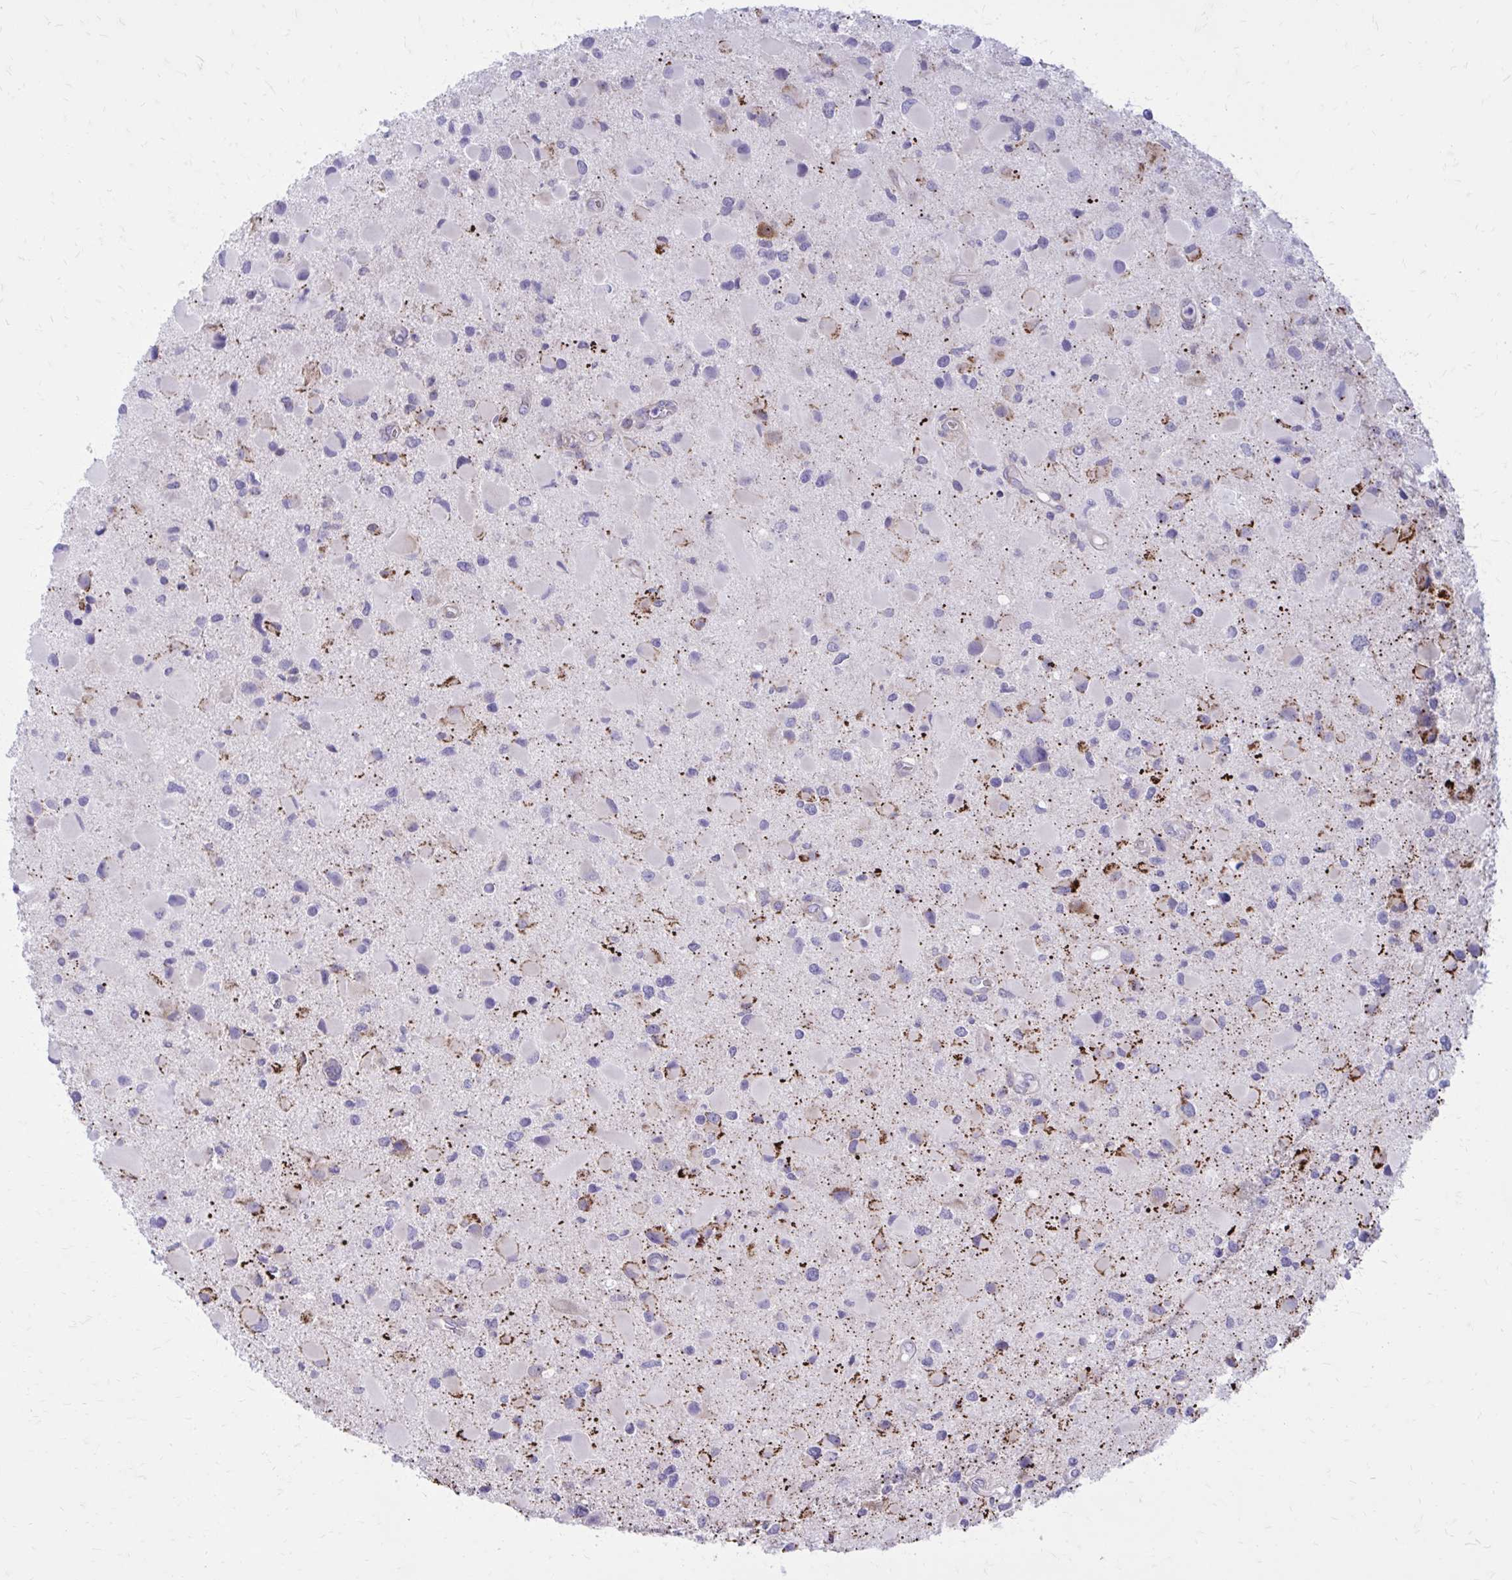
{"staining": {"intensity": "strong", "quantity": "<25%", "location": "cytoplasmic/membranous"}, "tissue": "glioma", "cell_type": "Tumor cells", "image_type": "cancer", "snomed": [{"axis": "morphology", "description": "Glioma, malignant, Low grade"}, {"axis": "topography", "description": "Brain"}], "caption": "This image demonstrates immunohistochemistry (IHC) staining of human low-grade glioma (malignant), with medium strong cytoplasmic/membranous expression in about <25% of tumor cells.", "gene": "GIGYF2", "patient": {"sex": "female", "age": 32}}